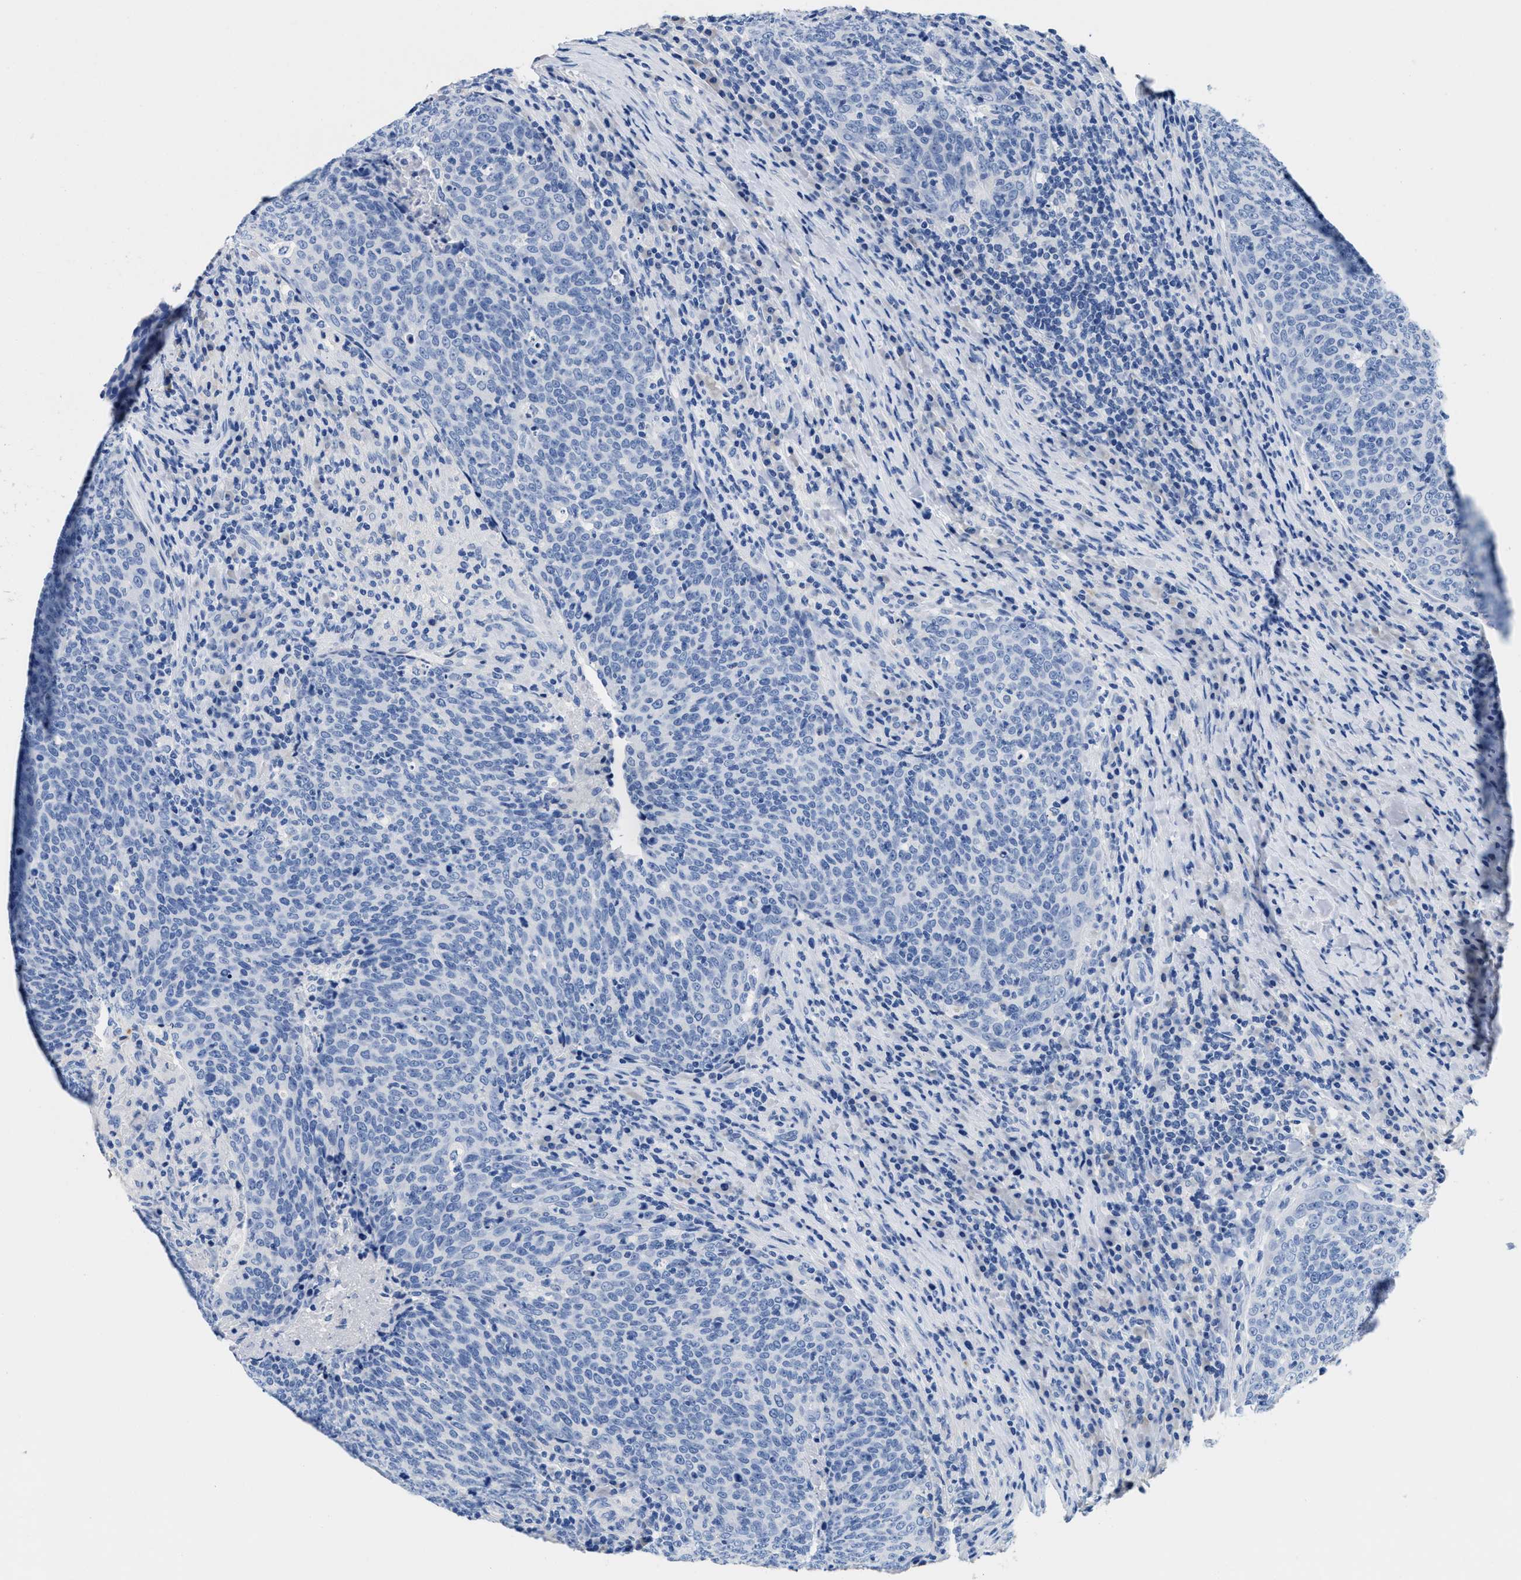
{"staining": {"intensity": "negative", "quantity": "none", "location": "none"}, "tissue": "head and neck cancer", "cell_type": "Tumor cells", "image_type": "cancer", "snomed": [{"axis": "morphology", "description": "Squamous cell carcinoma, NOS"}, {"axis": "morphology", "description": "Squamous cell carcinoma, metastatic, NOS"}, {"axis": "topography", "description": "Lymph node"}, {"axis": "topography", "description": "Head-Neck"}], "caption": "Photomicrograph shows no protein expression in tumor cells of head and neck squamous cell carcinoma tissue.", "gene": "SLFN13", "patient": {"sex": "male", "age": 62}}